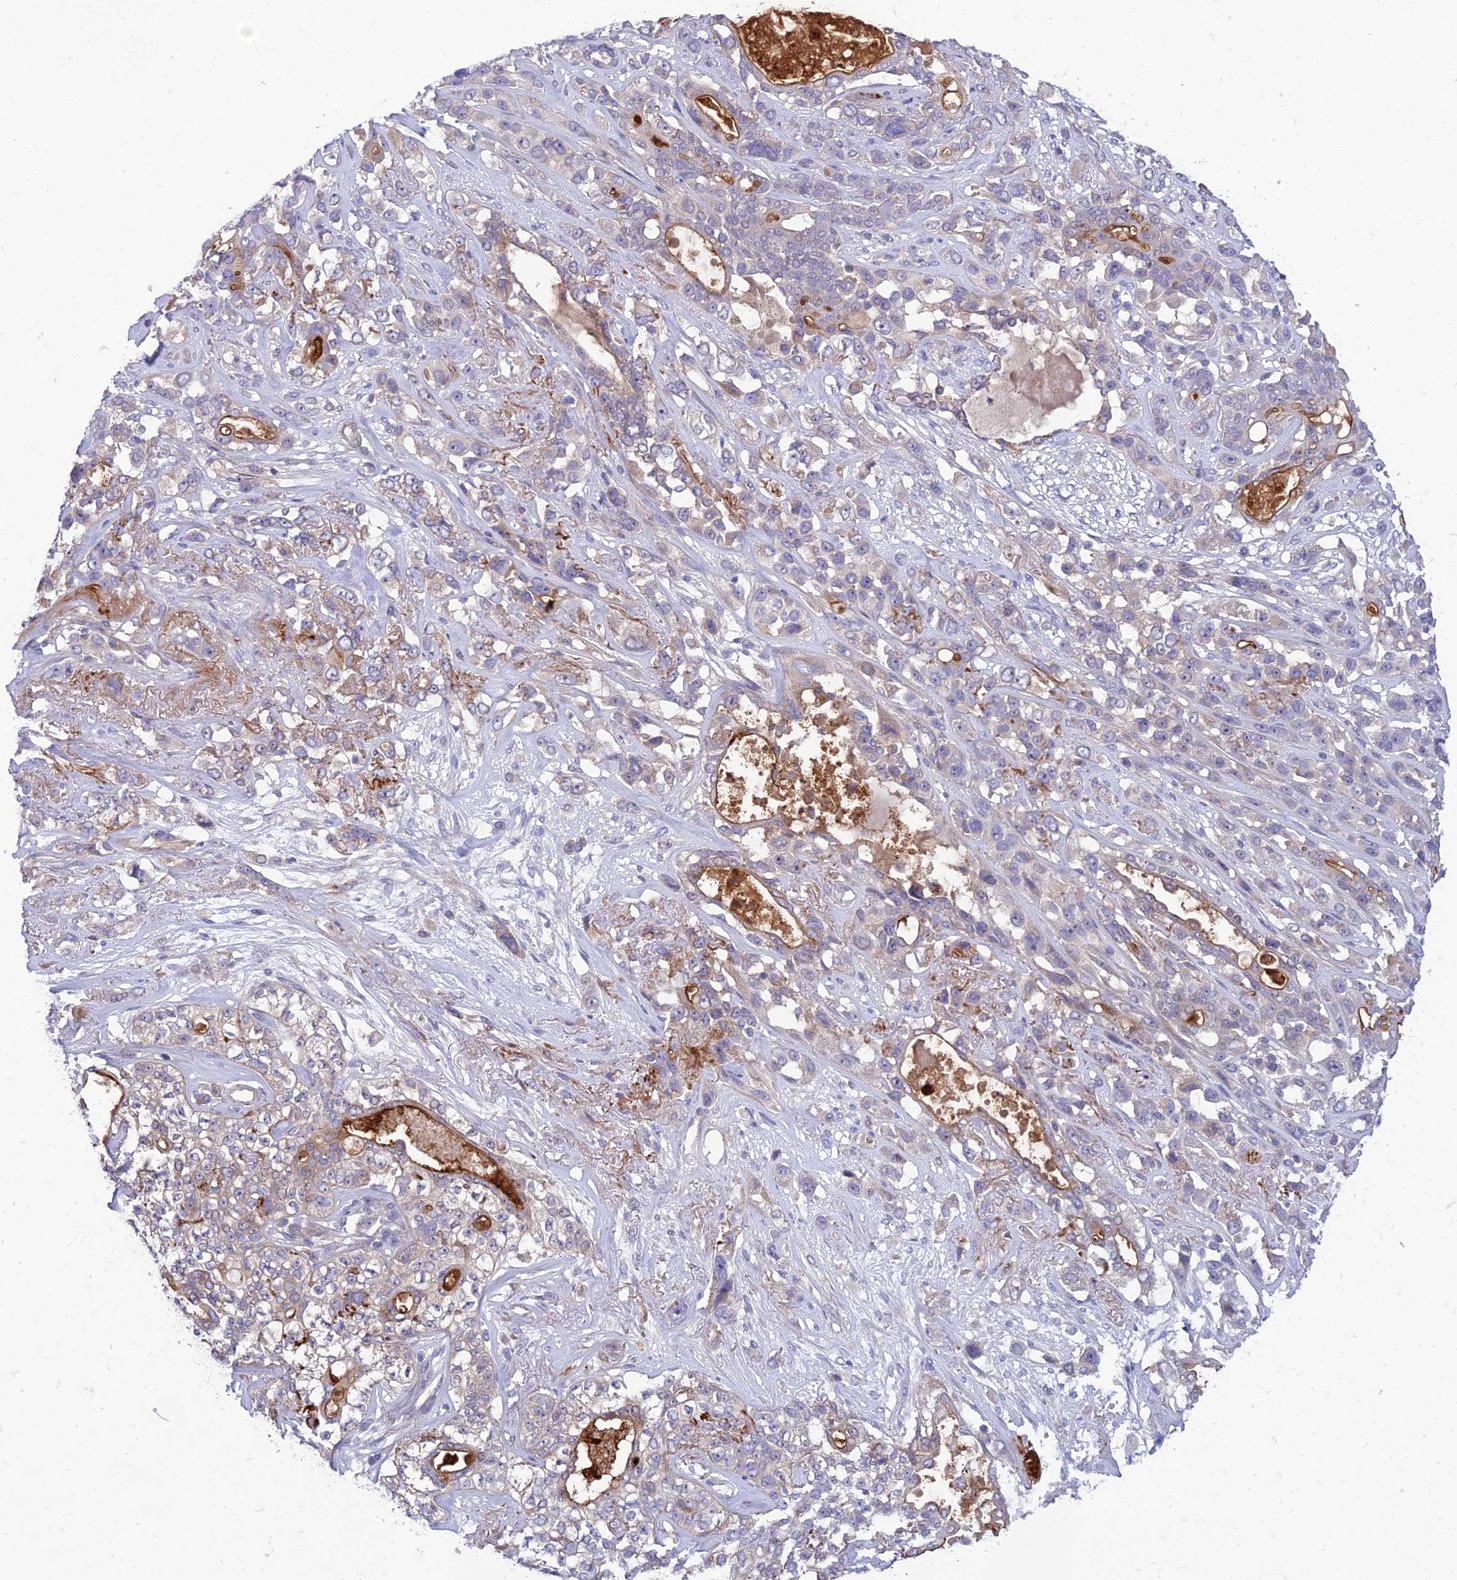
{"staining": {"intensity": "moderate", "quantity": "<25%", "location": "cytoplasmic/membranous"}, "tissue": "lung cancer", "cell_type": "Tumor cells", "image_type": "cancer", "snomed": [{"axis": "morphology", "description": "Squamous cell carcinoma, NOS"}, {"axis": "topography", "description": "Lung"}], "caption": "This is an image of IHC staining of lung cancer, which shows moderate staining in the cytoplasmic/membranous of tumor cells.", "gene": "IRAK3", "patient": {"sex": "female", "age": 70}}